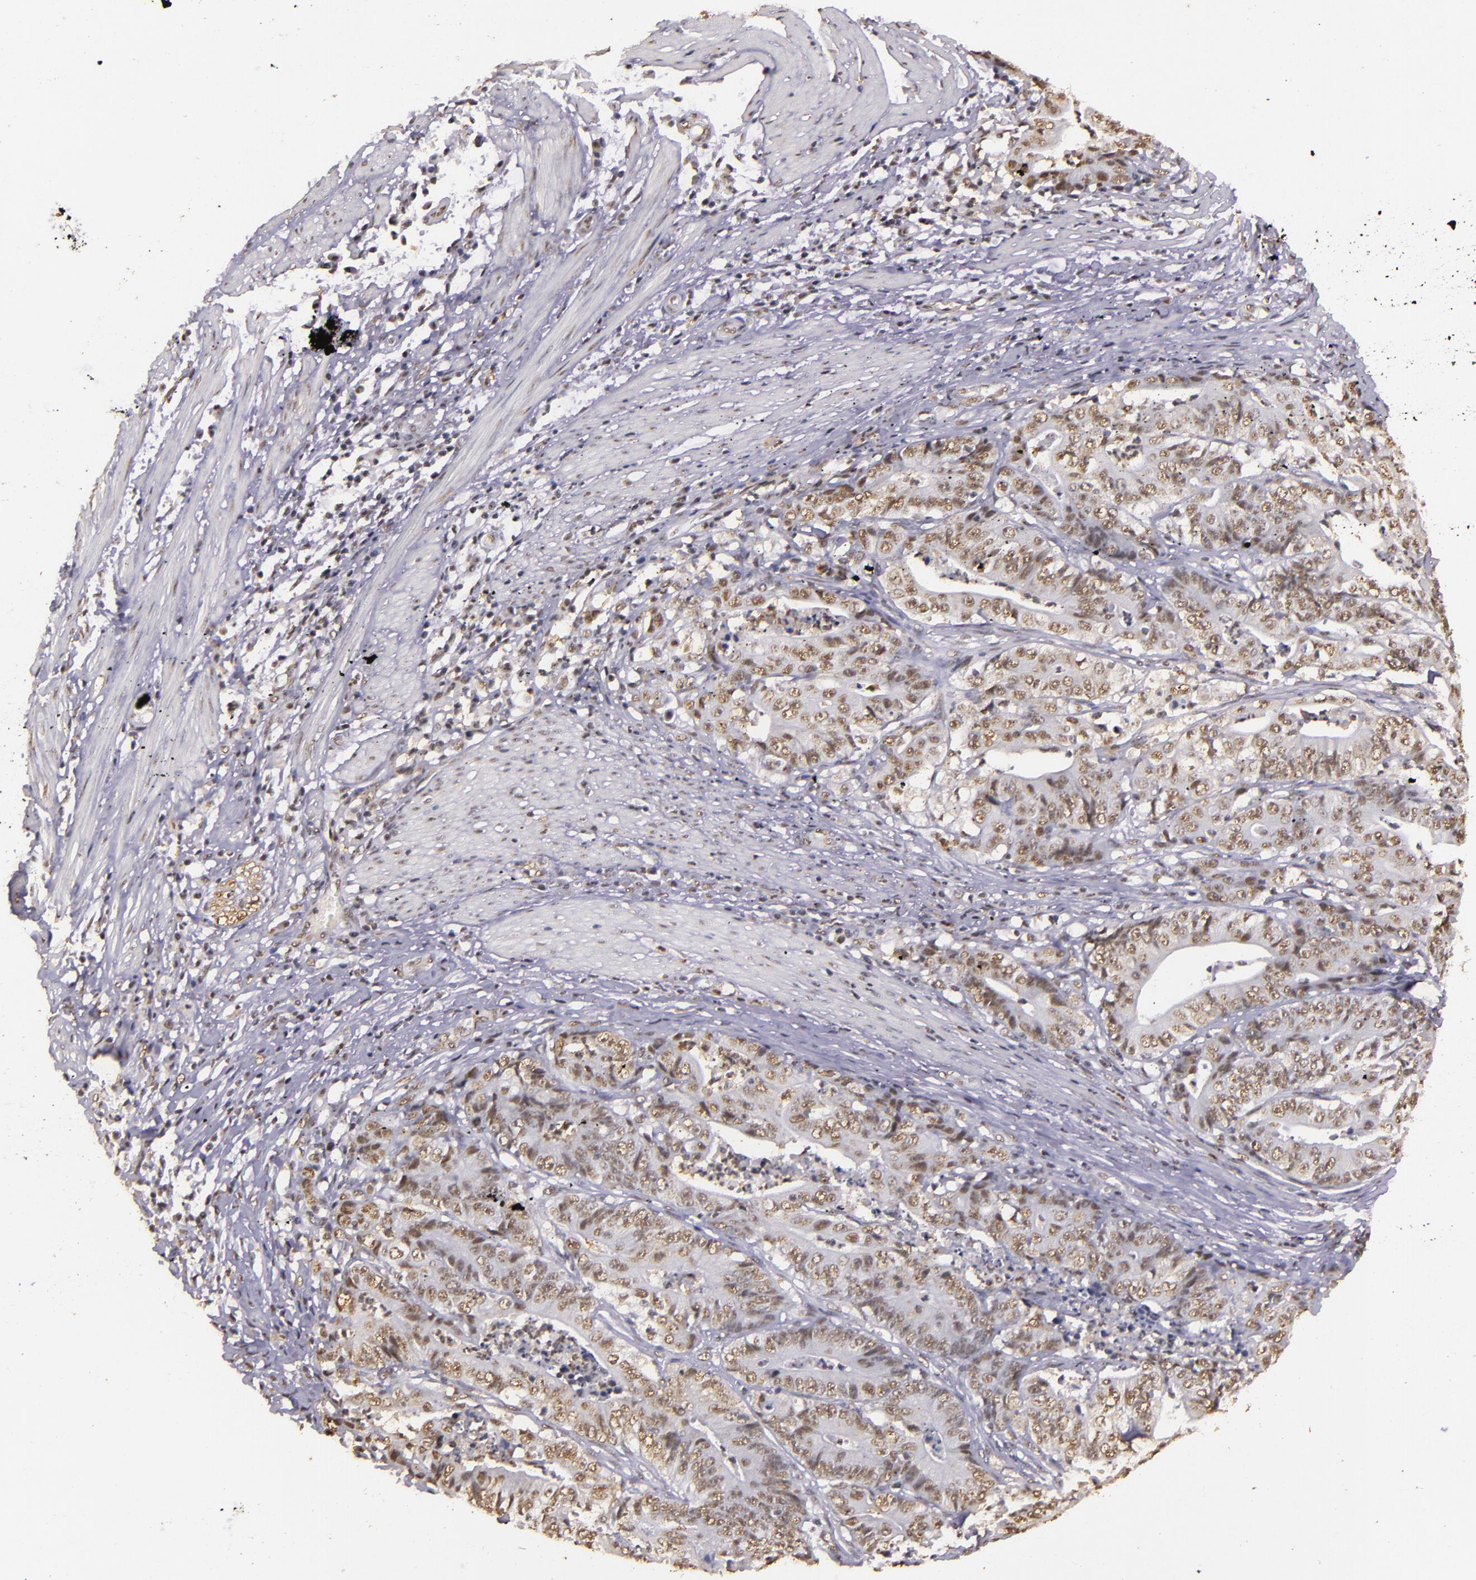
{"staining": {"intensity": "weak", "quantity": ">75%", "location": "nuclear"}, "tissue": "stomach cancer", "cell_type": "Tumor cells", "image_type": "cancer", "snomed": [{"axis": "morphology", "description": "Adenocarcinoma, NOS"}, {"axis": "topography", "description": "Stomach, lower"}], "caption": "Immunohistochemical staining of human stomach adenocarcinoma reveals low levels of weak nuclear protein positivity in approximately >75% of tumor cells.", "gene": "CBX3", "patient": {"sex": "female", "age": 86}}